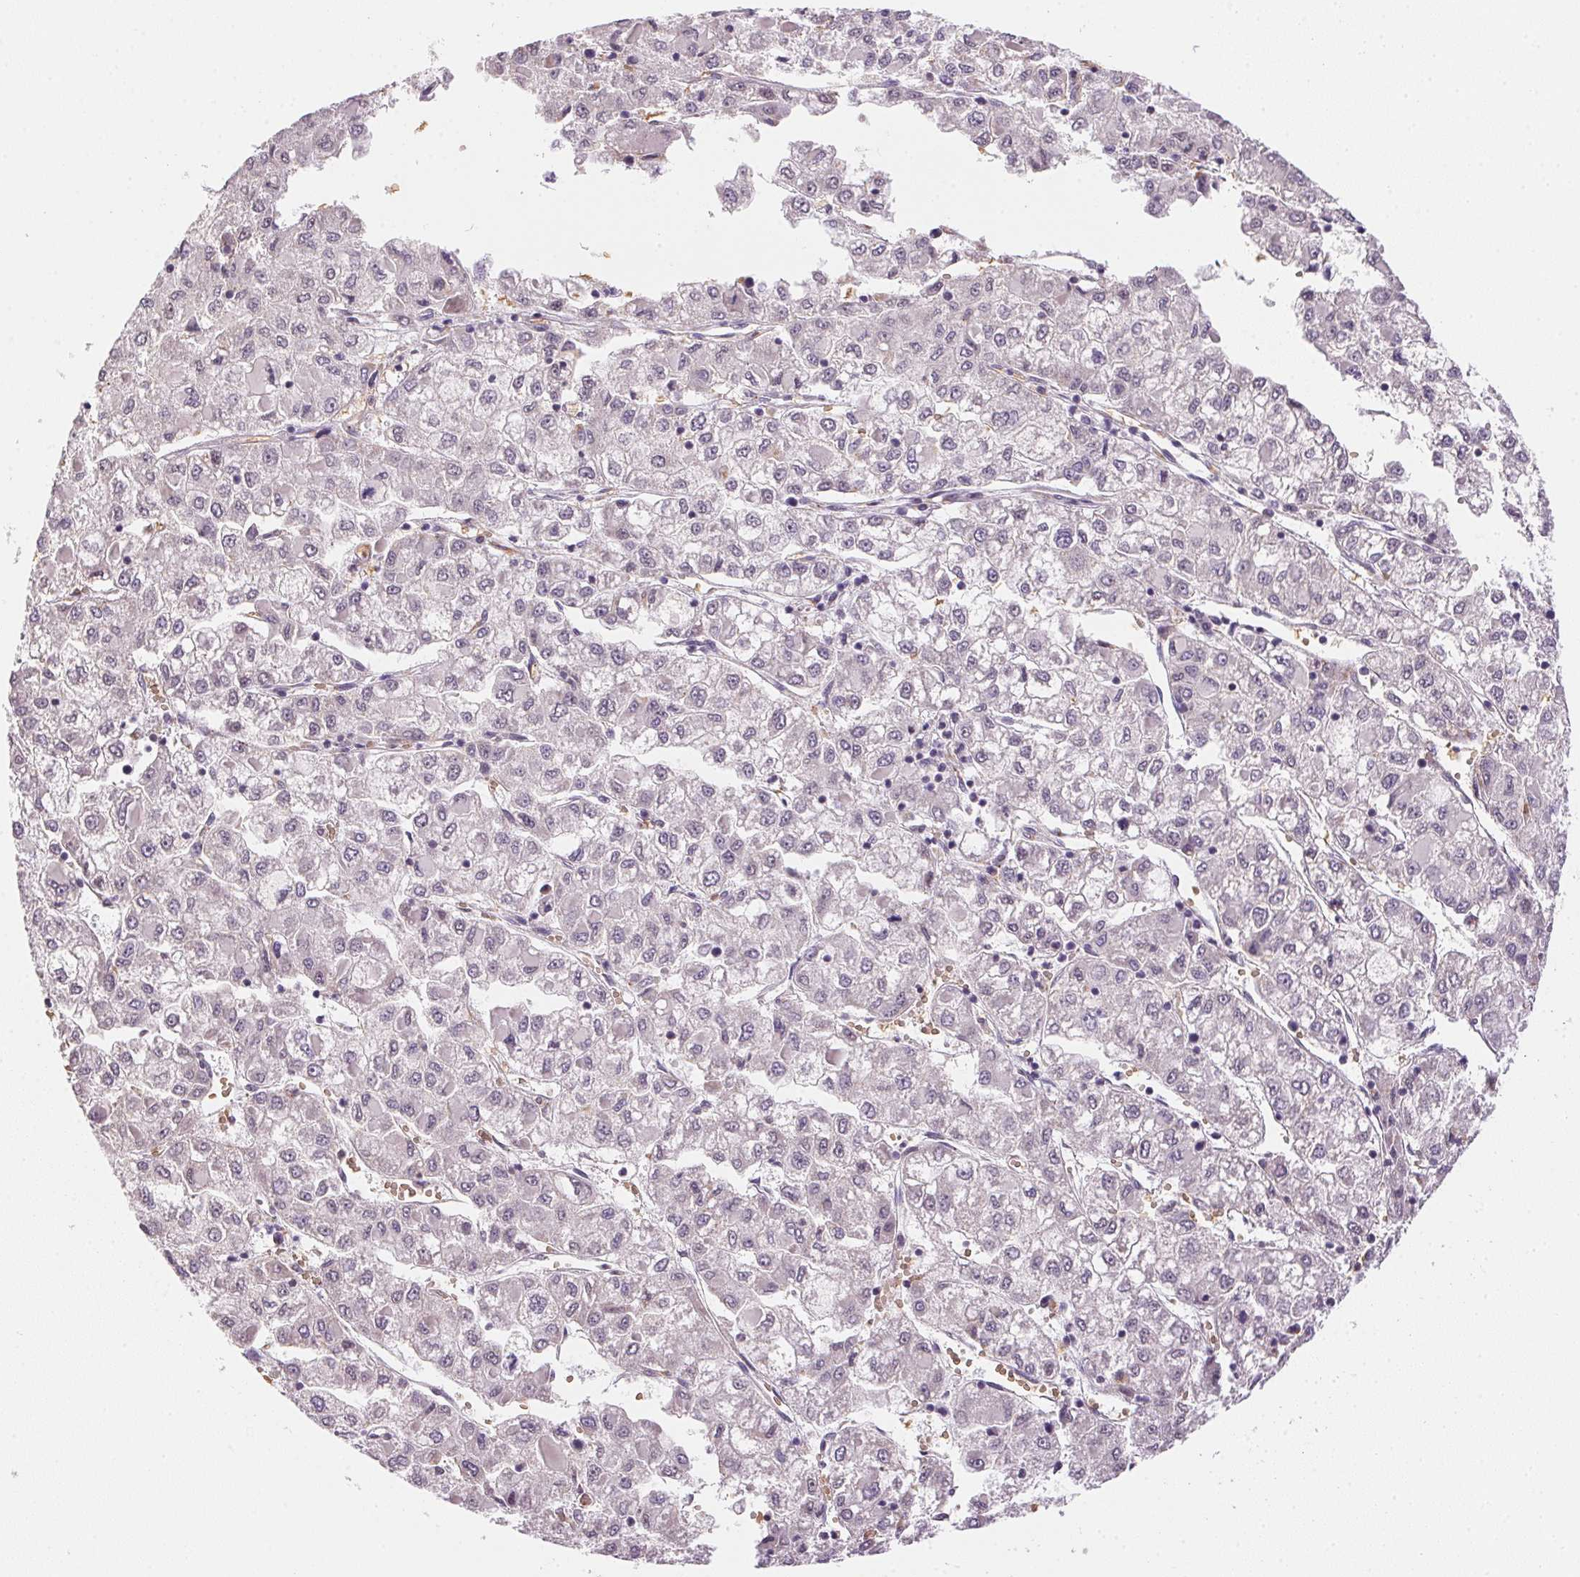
{"staining": {"intensity": "negative", "quantity": "none", "location": "none"}, "tissue": "liver cancer", "cell_type": "Tumor cells", "image_type": "cancer", "snomed": [{"axis": "morphology", "description": "Carcinoma, Hepatocellular, NOS"}, {"axis": "topography", "description": "Liver"}], "caption": "This is a histopathology image of immunohistochemistry staining of liver cancer, which shows no staining in tumor cells.", "gene": "METTL13", "patient": {"sex": "male", "age": 40}}